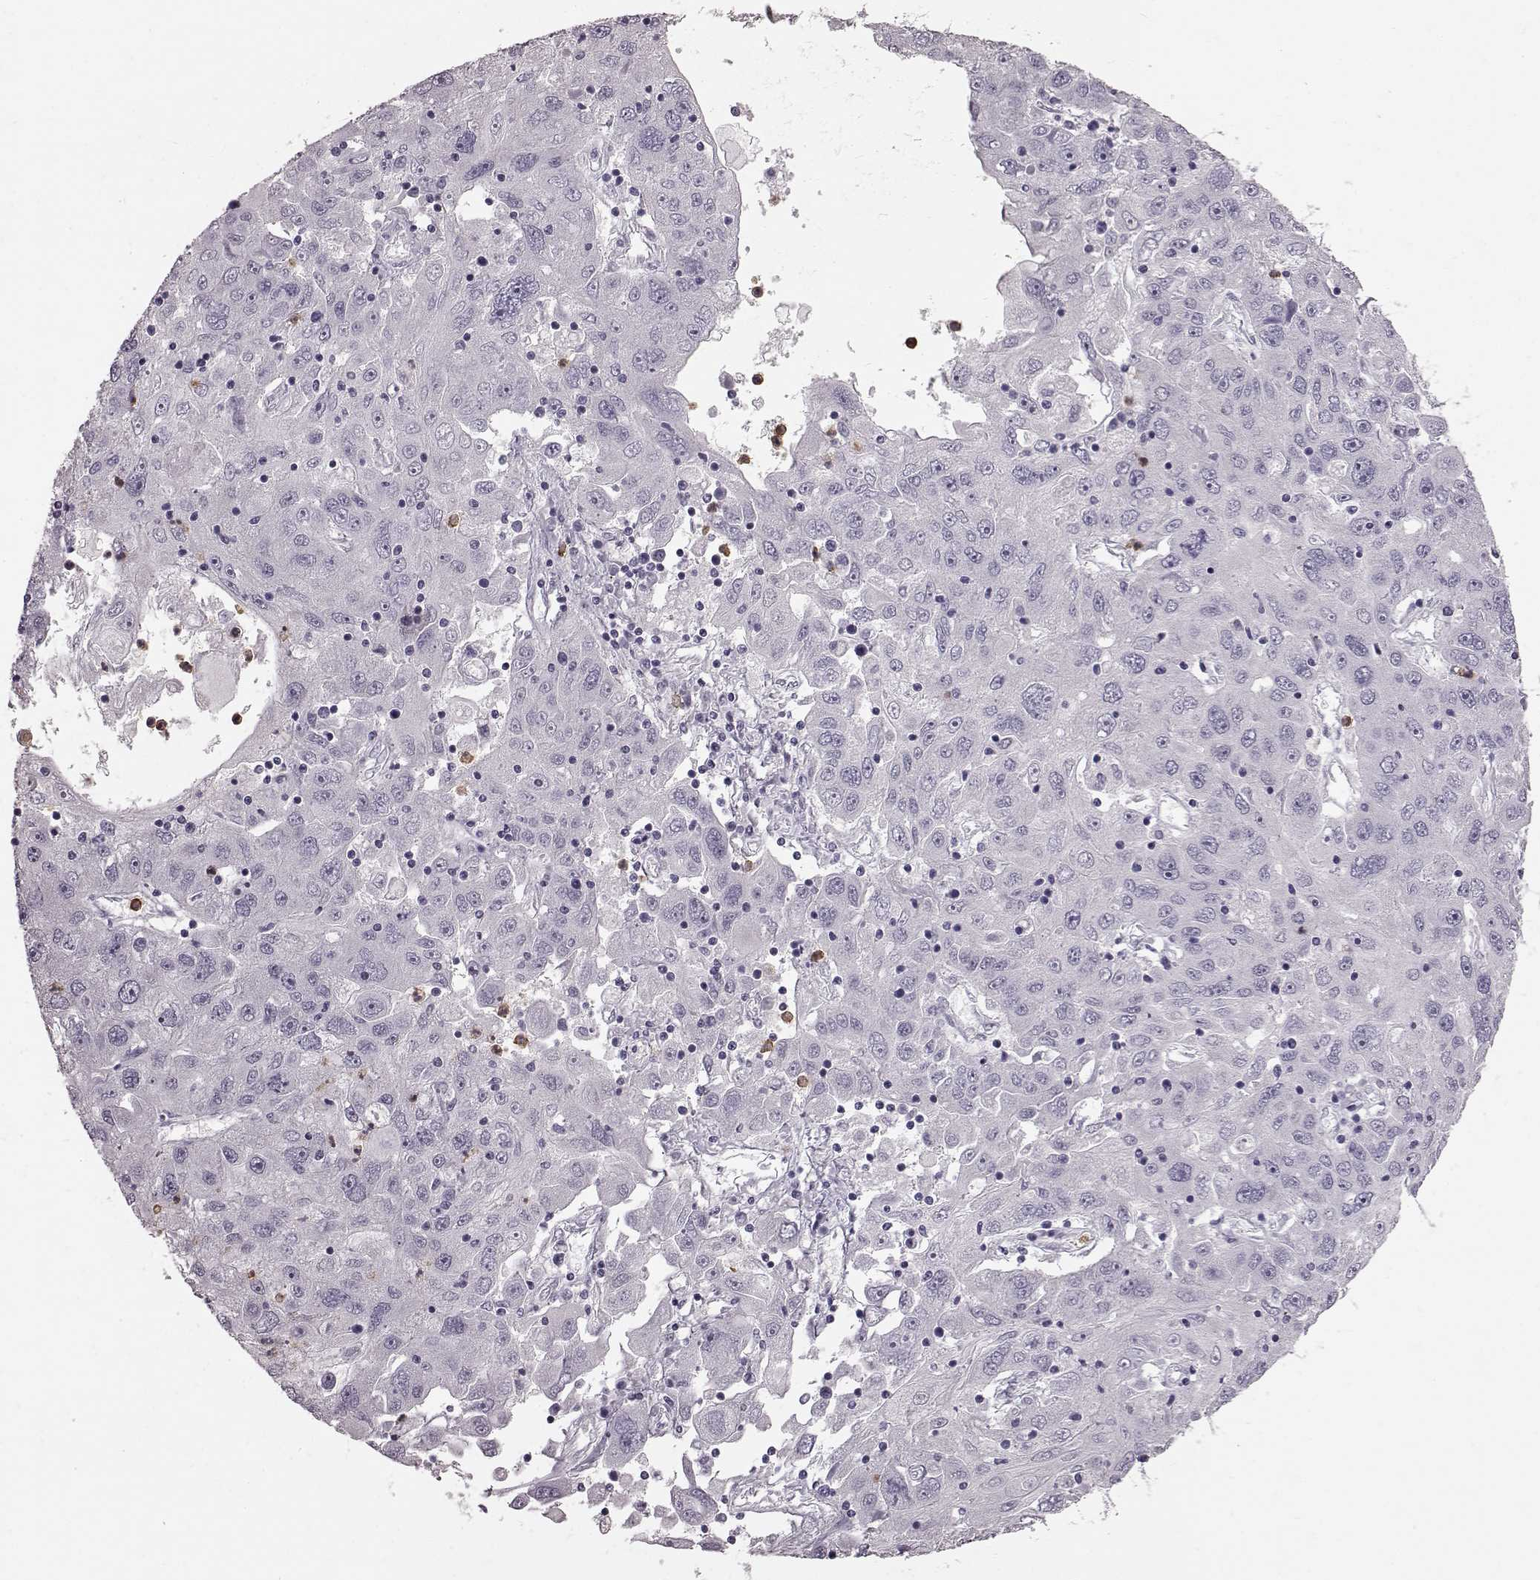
{"staining": {"intensity": "negative", "quantity": "none", "location": "none"}, "tissue": "stomach cancer", "cell_type": "Tumor cells", "image_type": "cancer", "snomed": [{"axis": "morphology", "description": "Adenocarcinoma, NOS"}, {"axis": "topography", "description": "Stomach"}], "caption": "Stomach cancer was stained to show a protein in brown. There is no significant expression in tumor cells.", "gene": "FUT4", "patient": {"sex": "male", "age": 56}}